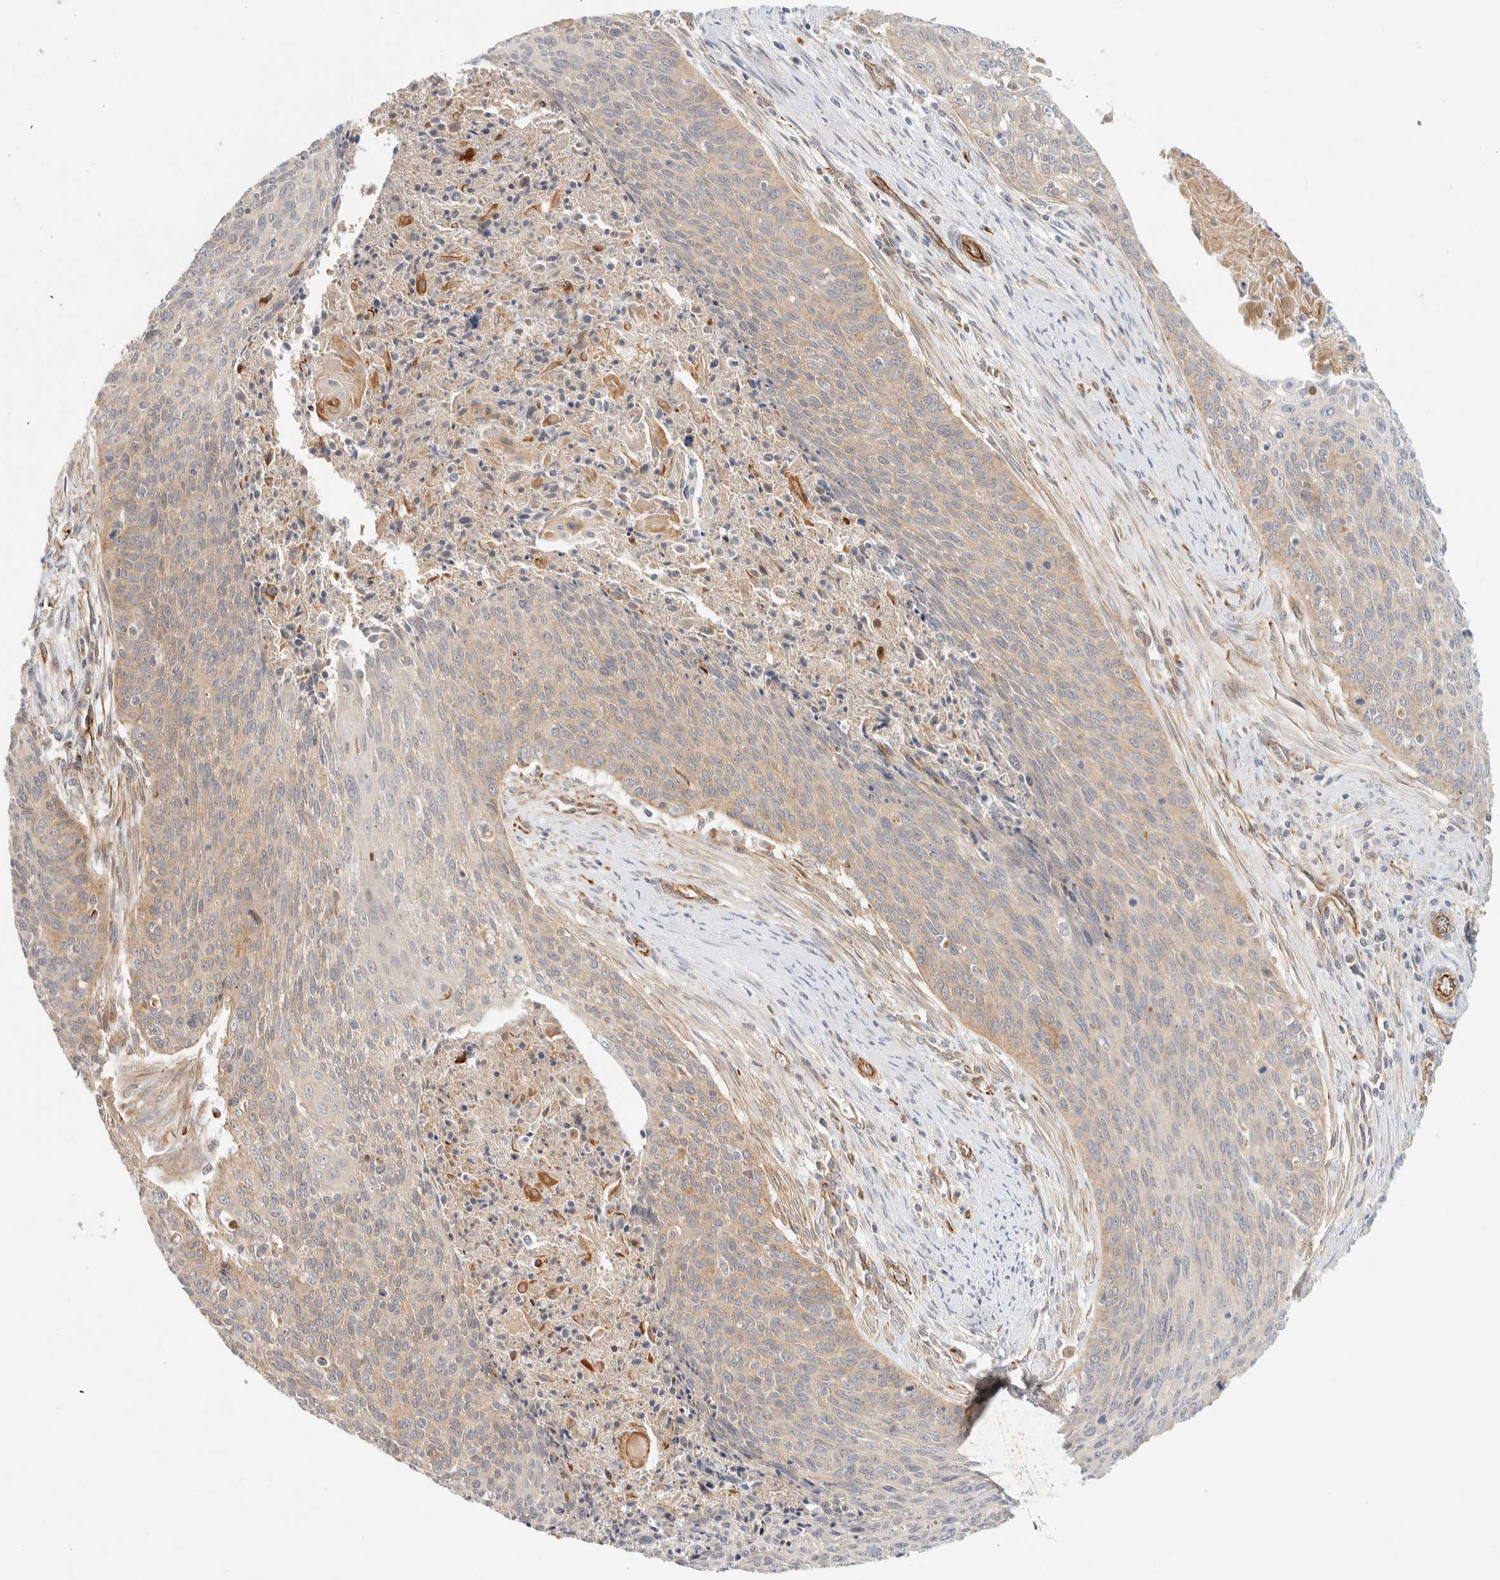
{"staining": {"intensity": "weak", "quantity": ">75%", "location": "cytoplasmic/membranous"}, "tissue": "cervical cancer", "cell_type": "Tumor cells", "image_type": "cancer", "snomed": [{"axis": "morphology", "description": "Squamous cell carcinoma, NOS"}, {"axis": "topography", "description": "Cervix"}], "caption": "An image of human cervical cancer (squamous cell carcinoma) stained for a protein displays weak cytoplasmic/membranous brown staining in tumor cells.", "gene": "FAT1", "patient": {"sex": "female", "age": 55}}